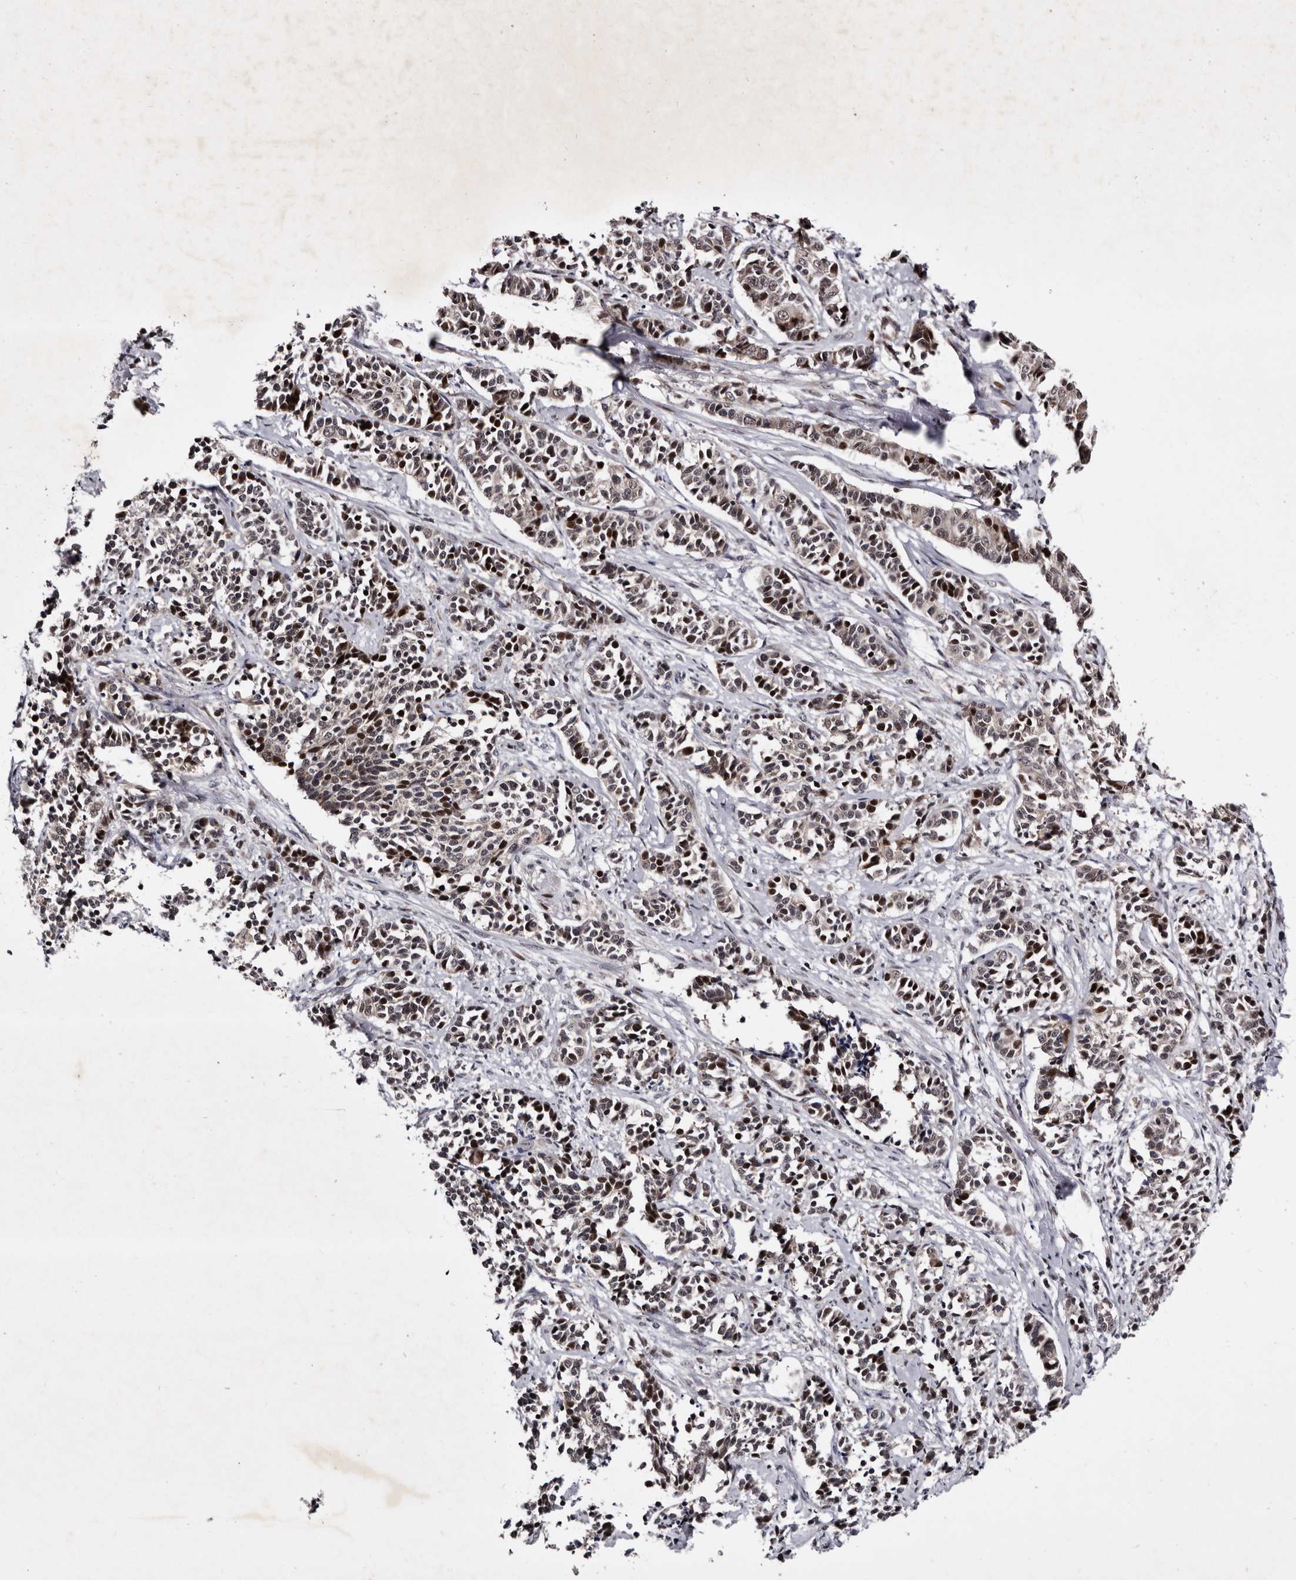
{"staining": {"intensity": "moderate", "quantity": "25%-75%", "location": "nuclear"}, "tissue": "cervical cancer", "cell_type": "Tumor cells", "image_type": "cancer", "snomed": [{"axis": "morphology", "description": "Normal tissue, NOS"}, {"axis": "morphology", "description": "Squamous cell carcinoma, NOS"}, {"axis": "topography", "description": "Cervix"}], "caption": "Tumor cells display moderate nuclear expression in approximately 25%-75% of cells in cervical squamous cell carcinoma.", "gene": "TNKS", "patient": {"sex": "female", "age": 35}}